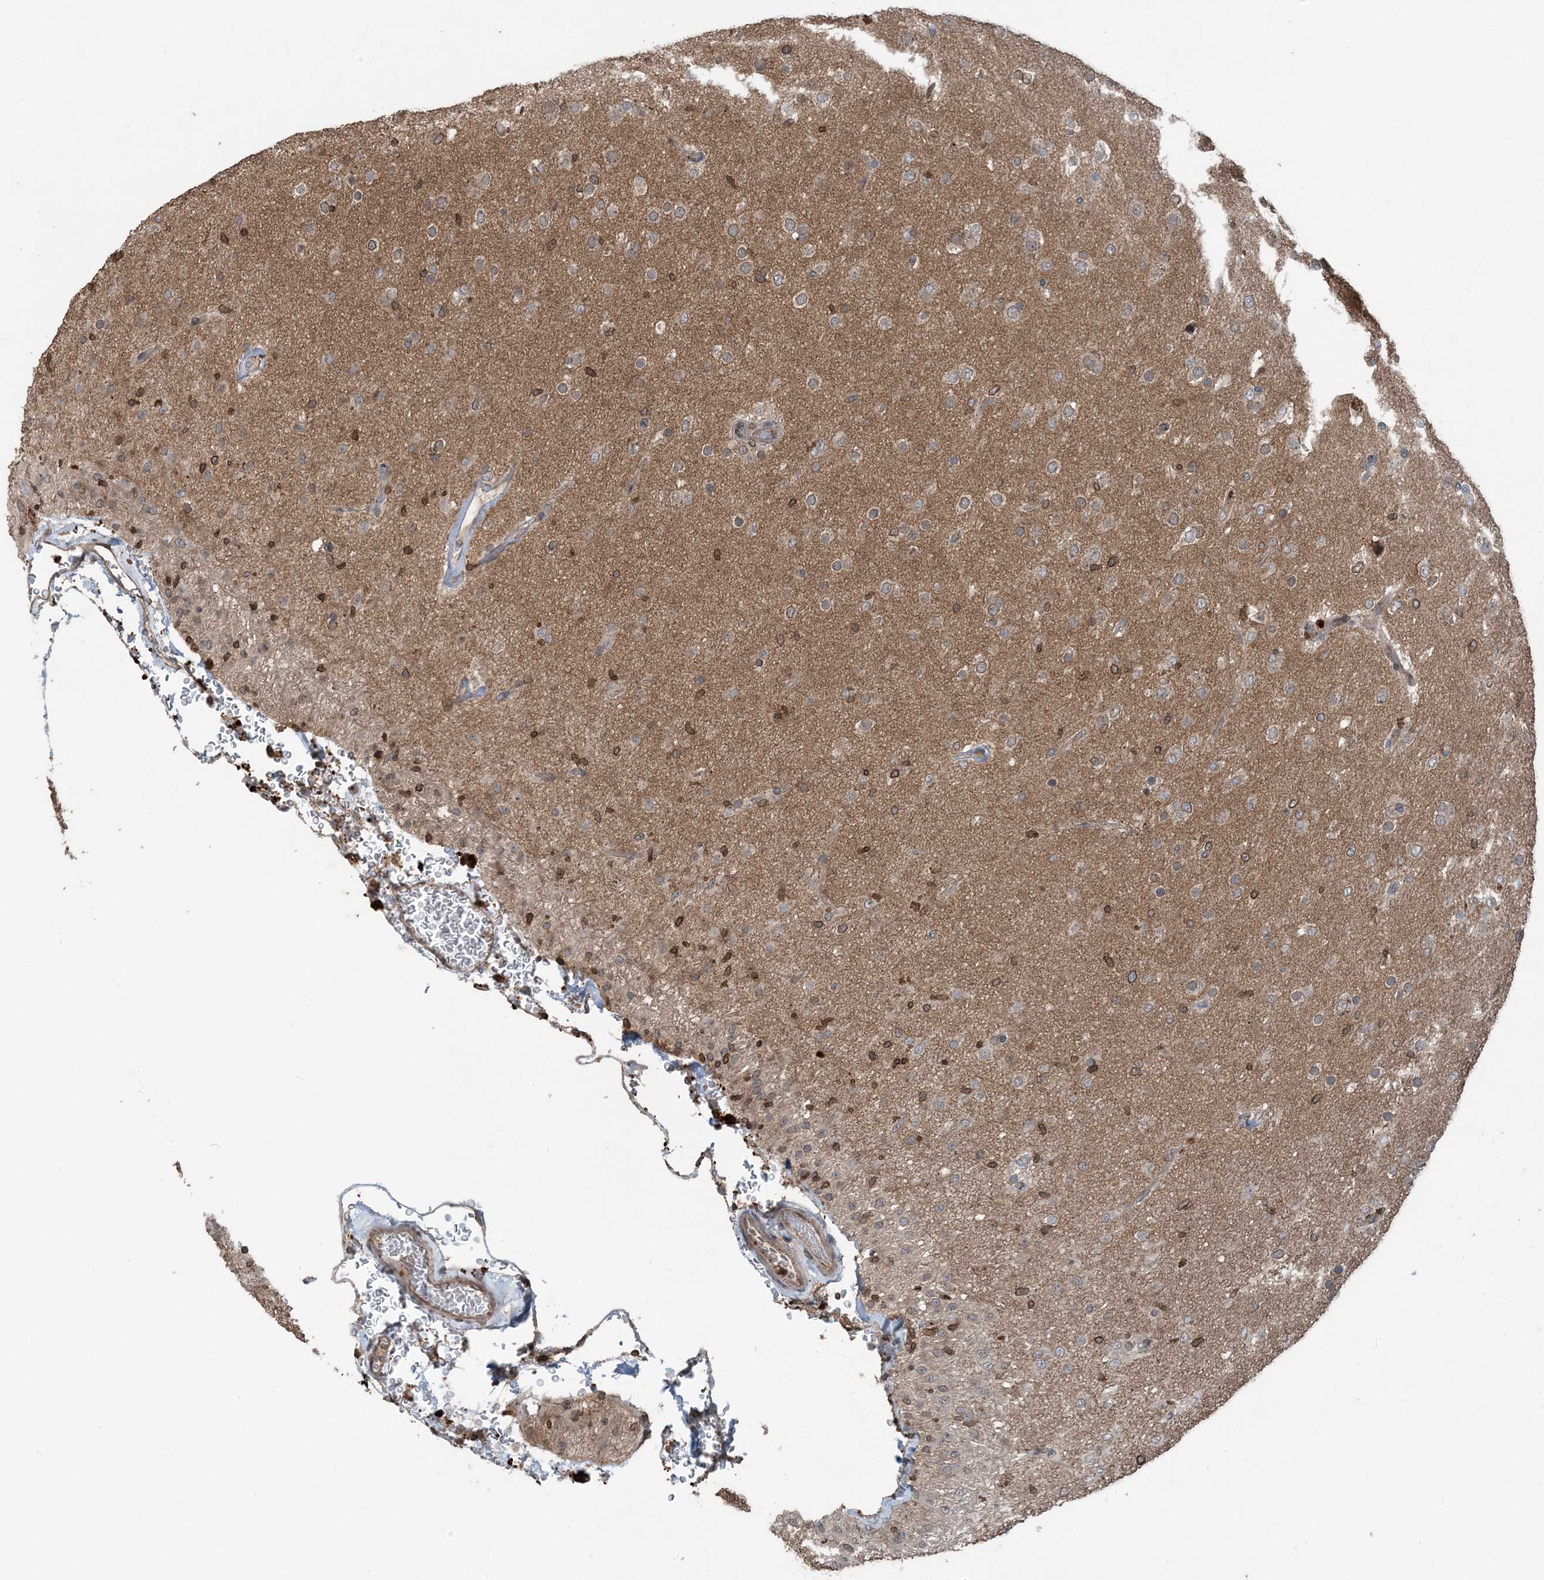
{"staining": {"intensity": "moderate", "quantity": "<25%", "location": "cytoplasmic/membranous,nuclear"}, "tissue": "glioma", "cell_type": "Tumor cells", "image_type": "cancer", "snomed": [{"axis": "morphology", "description": "Glioma, malignant, Low grade"}, {"axis": "topography", "description": "Brain"}], "caption": "An immunohistochemistry (IHC) photomicrograph of neoplastic tissue is shown. Protein staining in brown shows moderate cytoplasmic/membranous and nuclear positivity in glioma within tumor cells.", "gene": "ZFAND2B", "patient": {"sex": "male", "age": 65}}